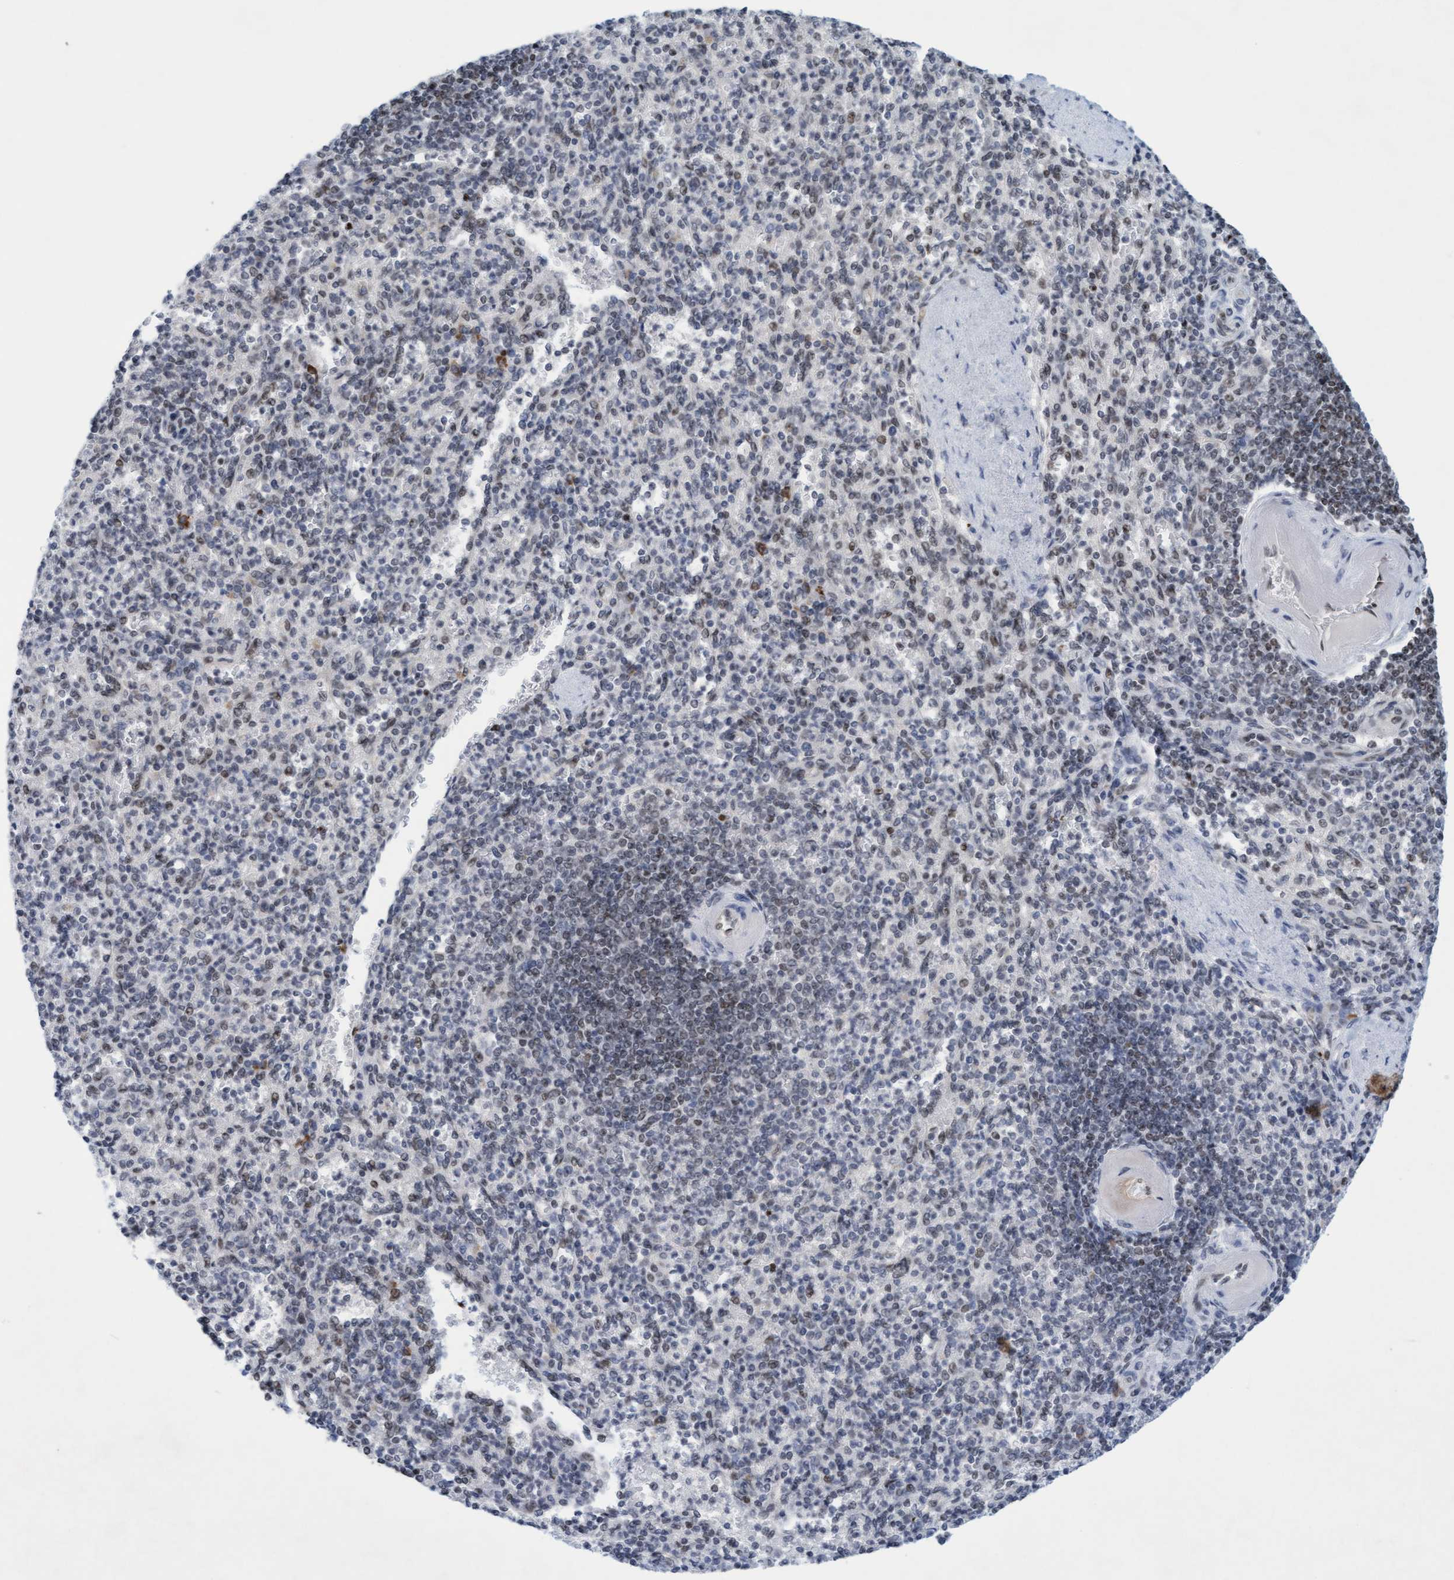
{"staining": {"intensity": "weak", "quantity": "25%-75%", "location": "nuclear"}, "tissue": "spleen", "cell_type": "Cells in red pulp", "image_type": "normal", "snomed": [{"axis": "morphology", "description": "Normal tissue, NOS"}, {"axis": "topography", "description": "Spleen"}], "caption": "Protein staining exhibits weak nuclear expression in about 25%-75% of cells in red pulp in benign spleen. (Stains: DAB (3,3'-diaminobenzidine) in brown, nuclei in blue, Microscopy: brightfield microscopy at high magnification).", "gene": "GLRX2", "patient": {"sex": "female", "age": 74}}